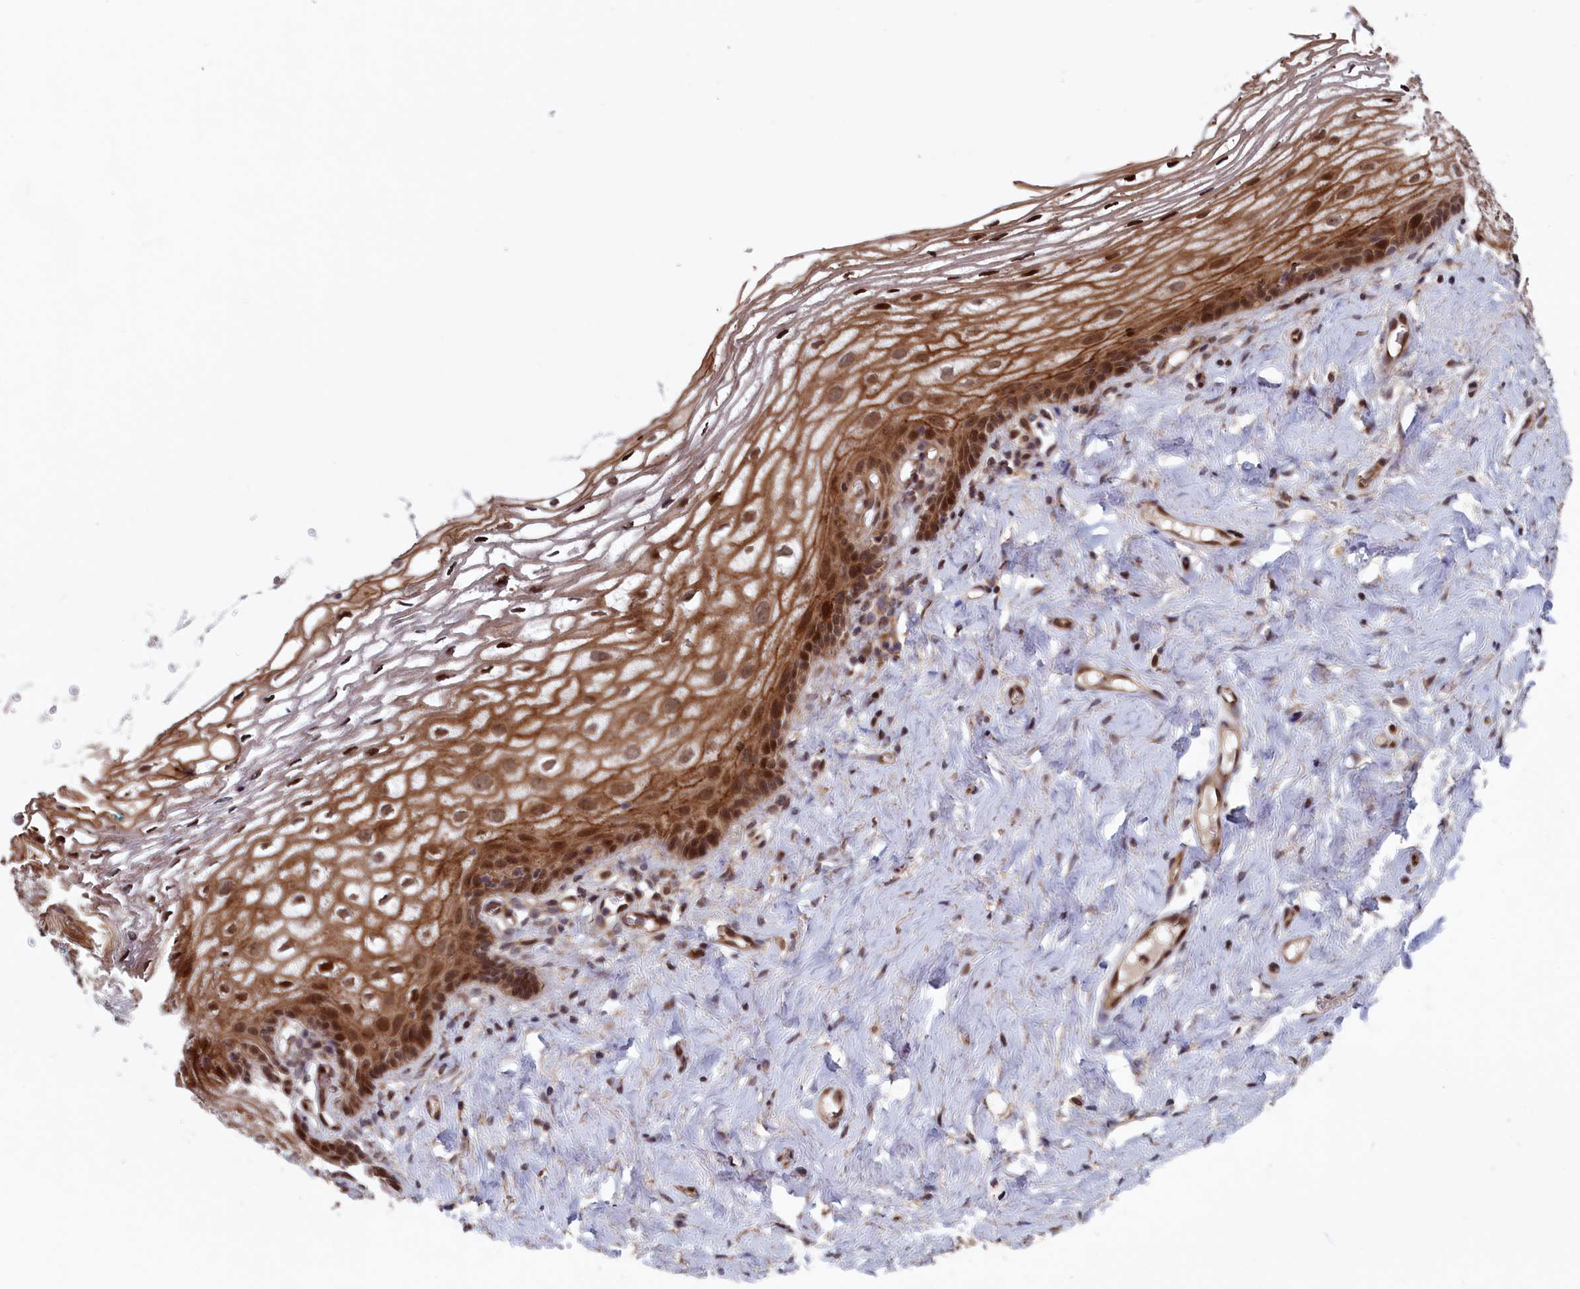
{"staining": {"intensity": "moderate", "quantity": ">75%", "location": "cytoplasmic/membranous,nuclear"}, "tissue": "vagina", "cell_type": "Squamous epithelial cells", "image_type": "normal", "snomed": [{"axis": "morphology", "description": "Normal tissue, NOS"}, {"axis": "morphology", "description": "Adenocarcinoma, NOS"}, {"axis": "topography", "description": "Rectum"}, {"axis": "topography", "description": "Vagina"}], "caption": "Benign vagina displays moderate cytoplasmic/membranous,nuclear staining in approximately >75% of squamous epithelial cells.", "gene": "LSG1", "patient": {"sex": "female", "age": 71}}